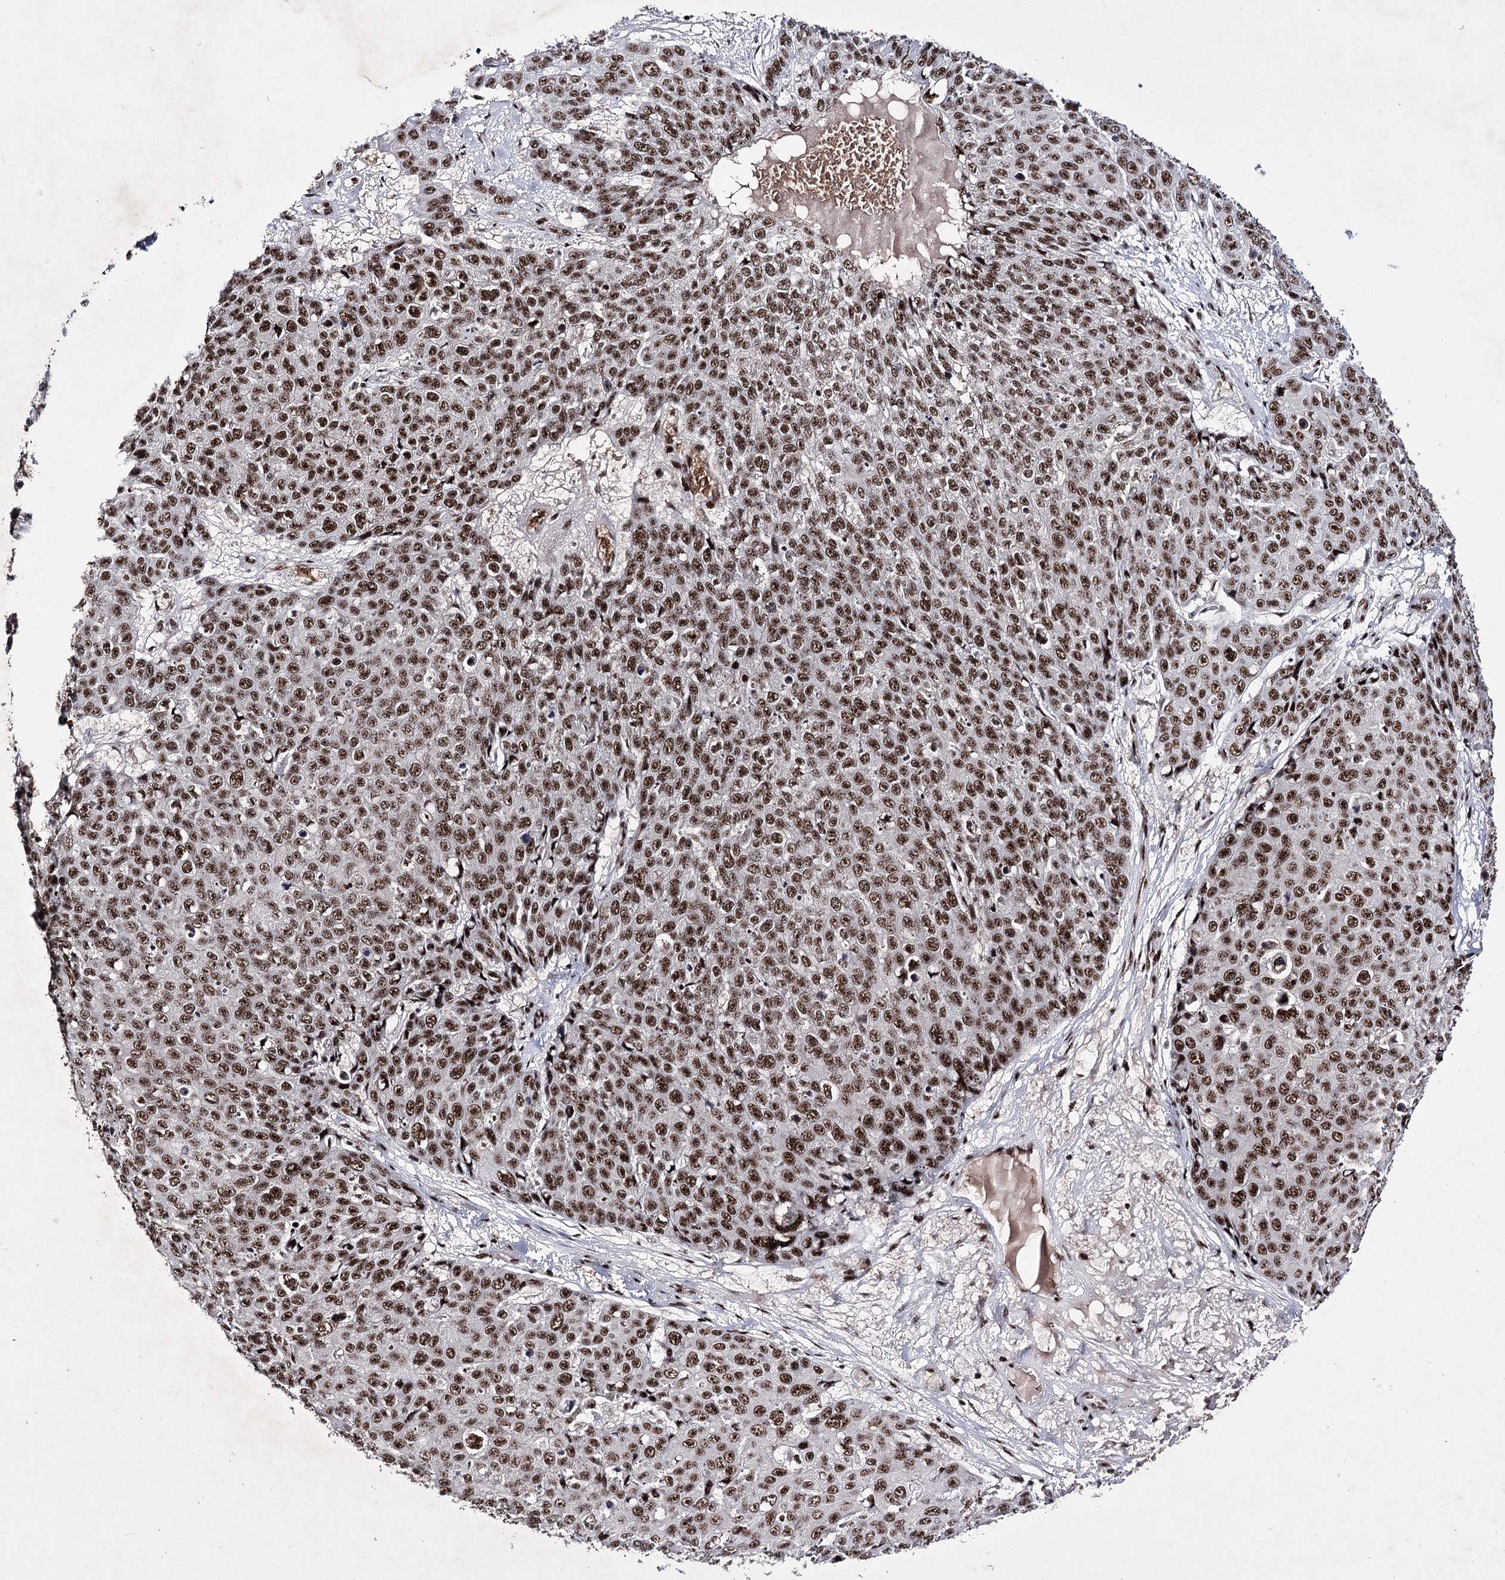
{"staining": {"intensity": "strong", "quantity": ">75%", "location": "nuclear"}, "tissue": "skin cancer", "cell_type": "Tumor cells", "image_type": "cancer", "snomed": [{"axis": "morphology", "description": "Squamous cell carcinoma, NOS"}, {"axis": "topography", "description": "Skin"}], "caption": "IHC (DAB (3,3'-diaminobenzidine)) staining of human squamous cell carcinoma (skin) exhibits strong nuclear protein staining in about >75% of tumor cells.", "gene": "PRPF40A", "patient": {"sex": "male", "age": 71}}